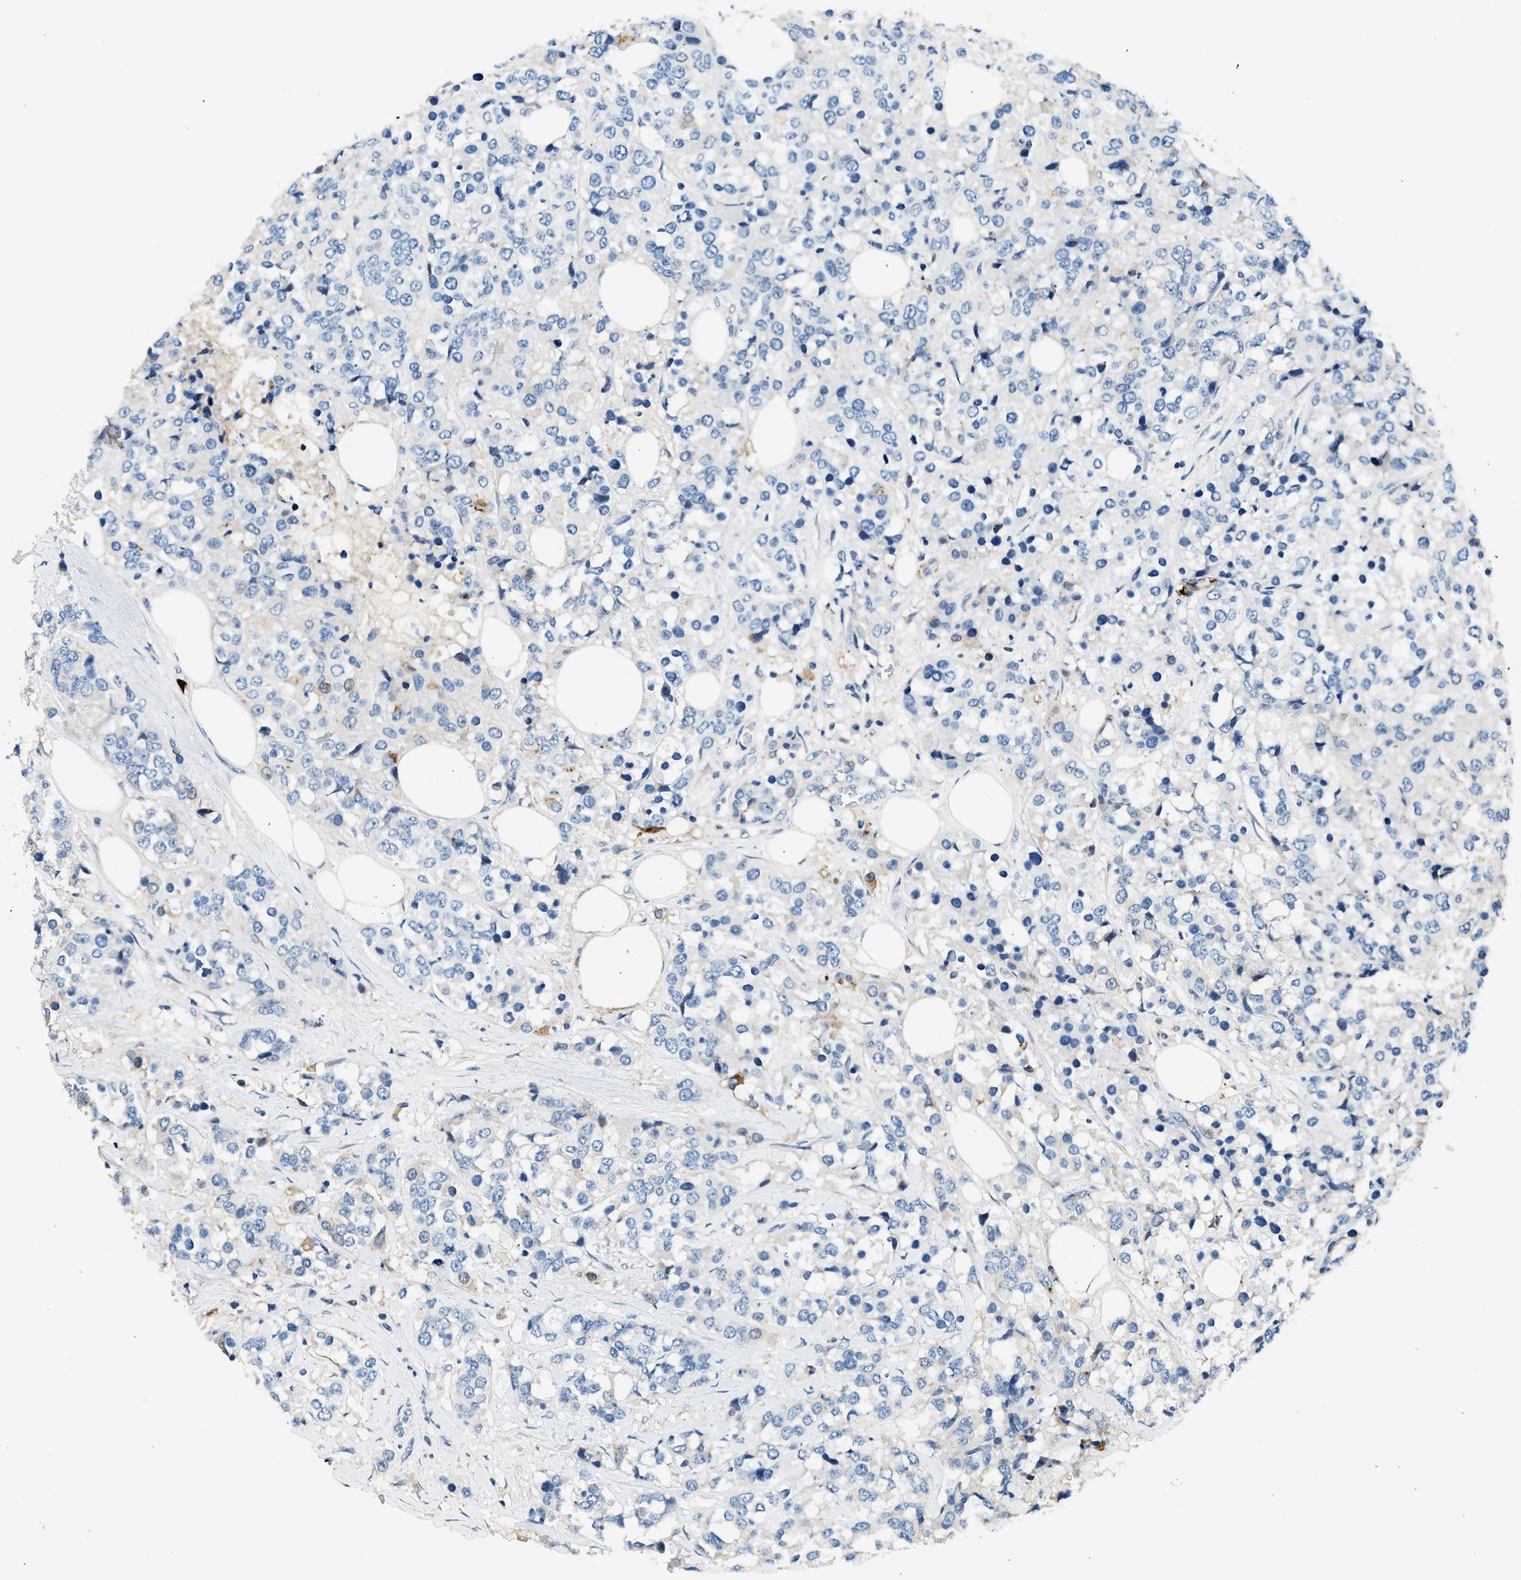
{"staining": {"intensity": "negative", "quantity": "none", "location": "none"}, "tissue": "breast cancer", "cell_type": "Tumor cells", "image_type": "cancer", "snomed": [{"axis": "morphology", "description": "Lobular carcinoma"}, {"axis": "topography", "description": "Breast"}], "caption": "A histopathology image of human breast lobular carcinoma is negative for staining in tumor cells.", "gene": "ANXA3", "patient": {"sex": "female", "age": 59}}